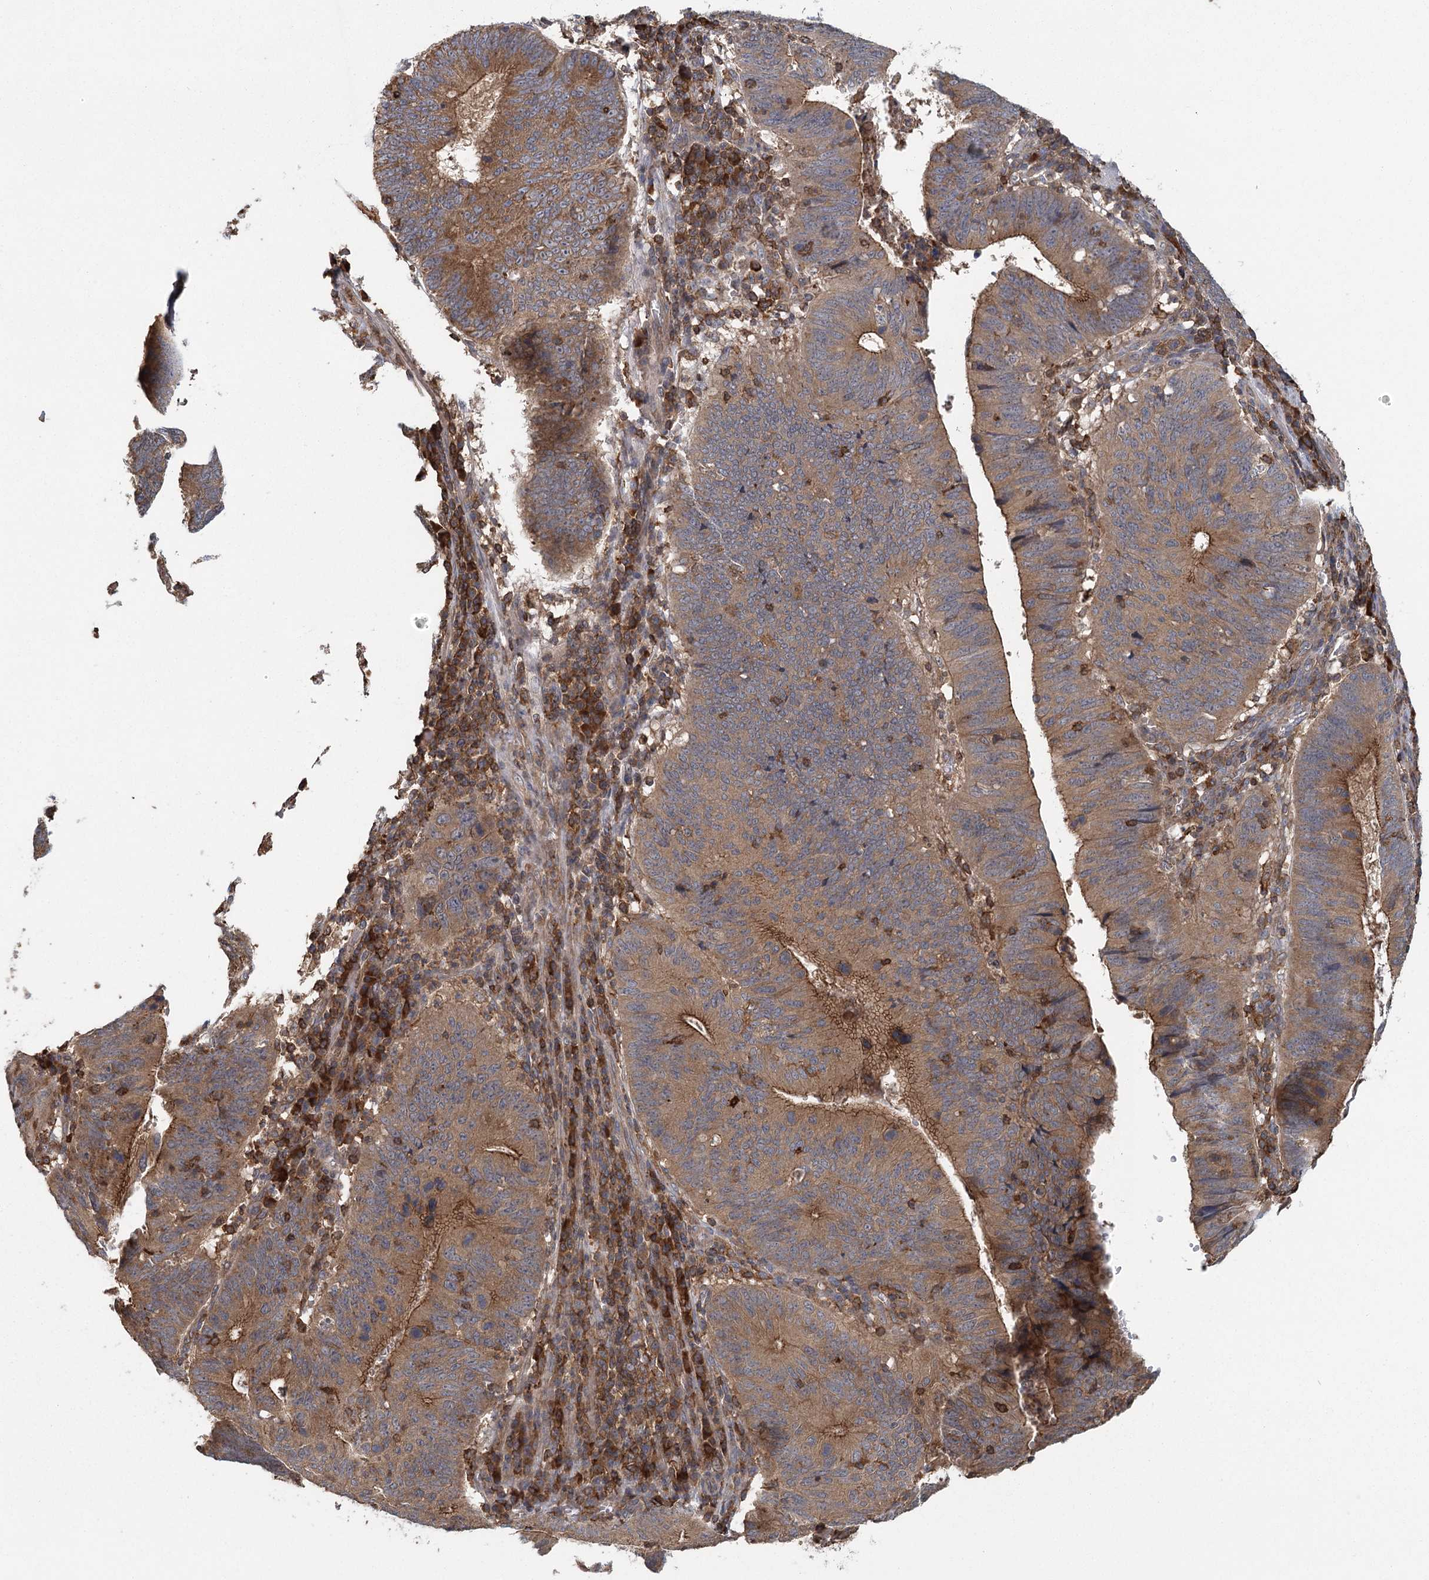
{"staining": {"intensity": "moderate", "quantity": ">75%", "location": "cytoplasmic/membranous"}, "tissue": "stomach cancer", "cell_type": "Tumor cells", "image_type": "cancer", "snomed": [{"axis": "morphology", "description": "Adenocarcinoma, NOS"}, {"axis": "topography", "description": "Stomach"}], "caption": "Stomach adenocarcinoma stained with a brown dye reveals moderate cytoplasmic/membranous positive staining in about >75% of tumor cells.", "gene": "PLEKHA7", "patient": {"sex": "male", "age": 59}}